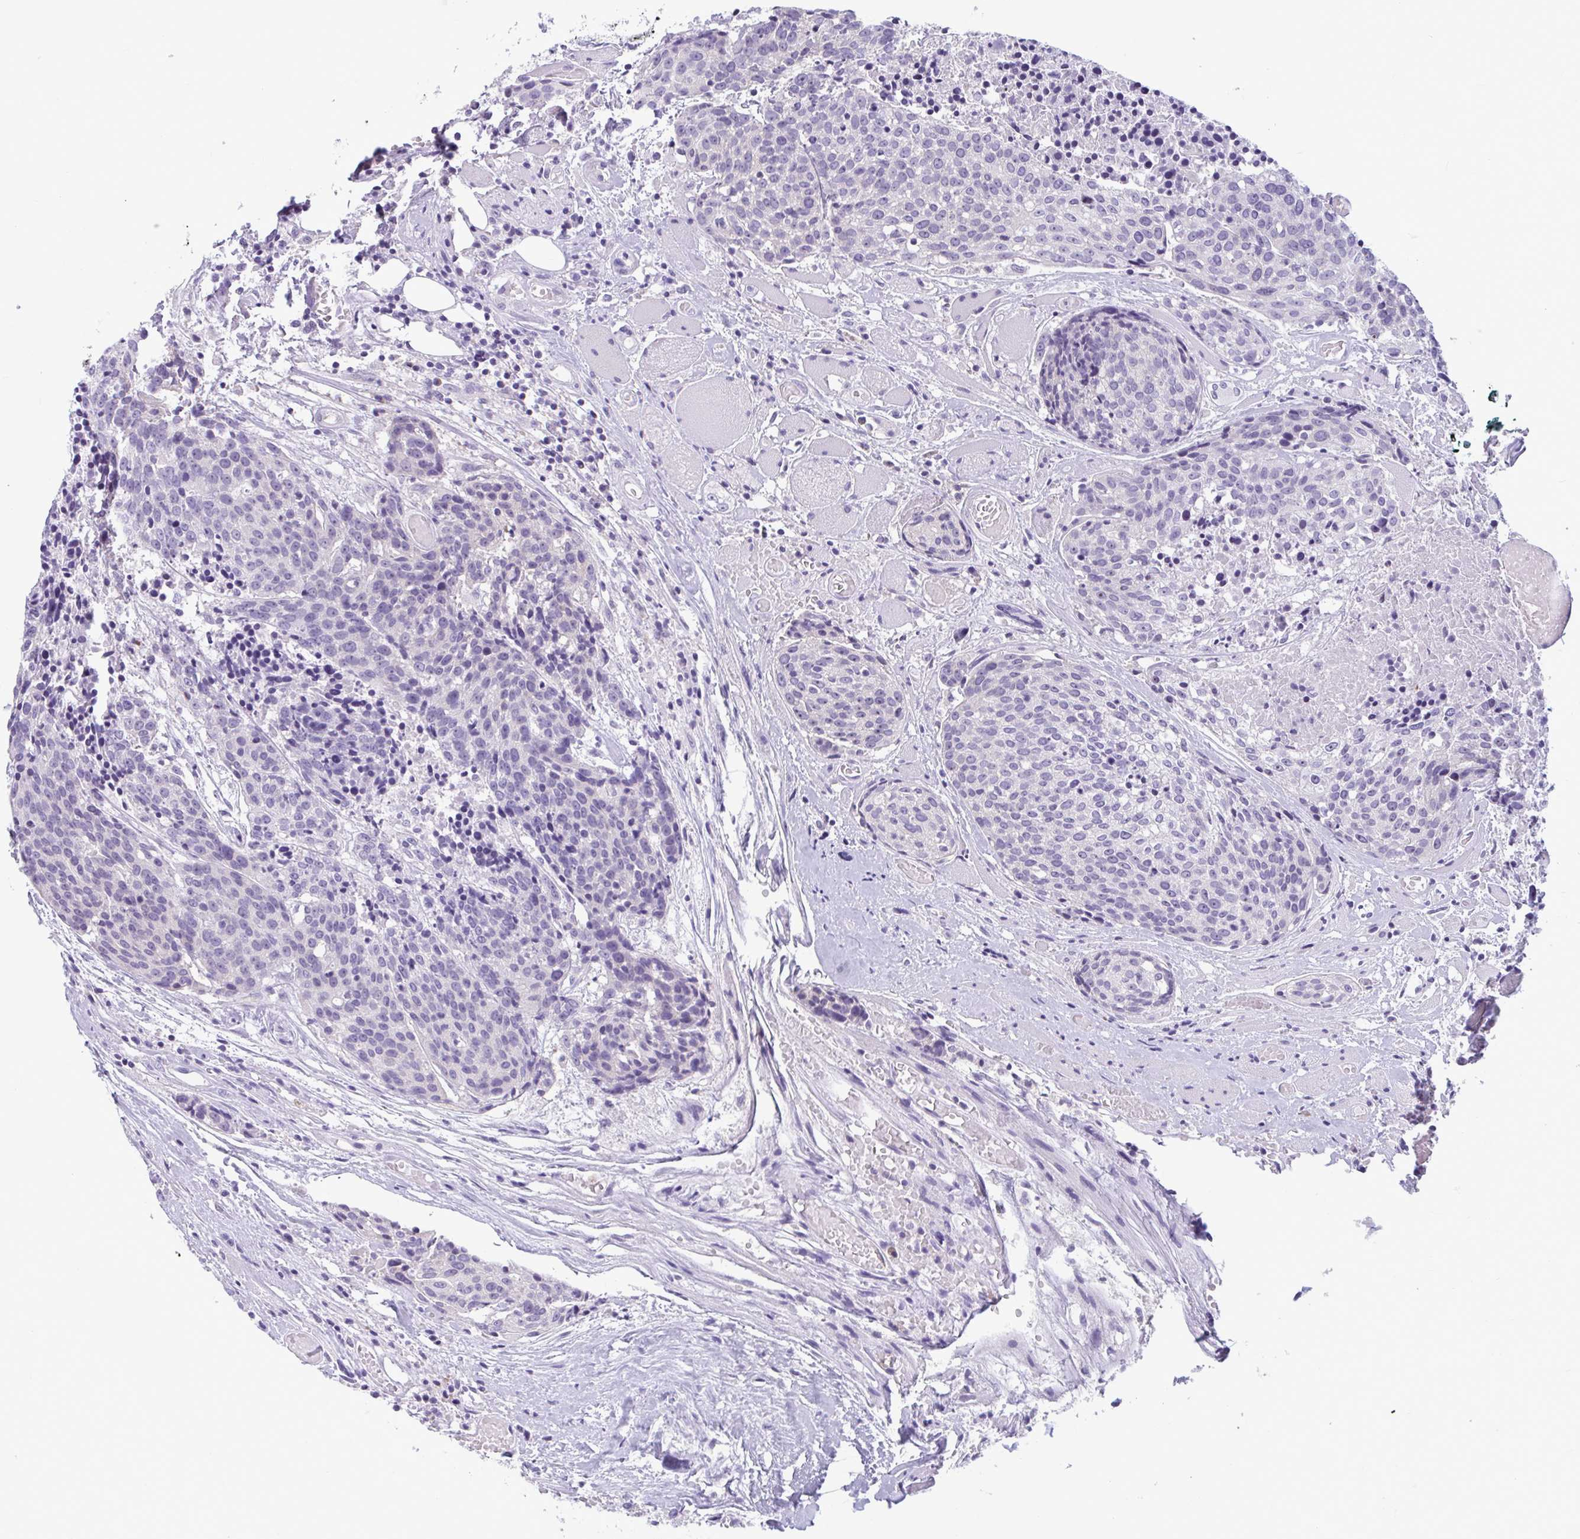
{"staining": {"intensity": "negative", "quantity": "none", "location": "none"}, "tissue": "head and neck cancer", "cell_type": "Tumor cells", "image_type": "cancer", "snomed": [{"axis": "morphology", "description": "Squamous cell carcinoma, NOS"}, {"axis": "topography", "description": "Oral tissue"}, {"axis": "topography", "description": "Head-Neck"}], "caption": "An IHC image of head and neck cancer is shown. There is no staining in tumor cells of head and neck cancer.", "gene": "WNT9B", "patient": {"sex": "male", "age": 64}}